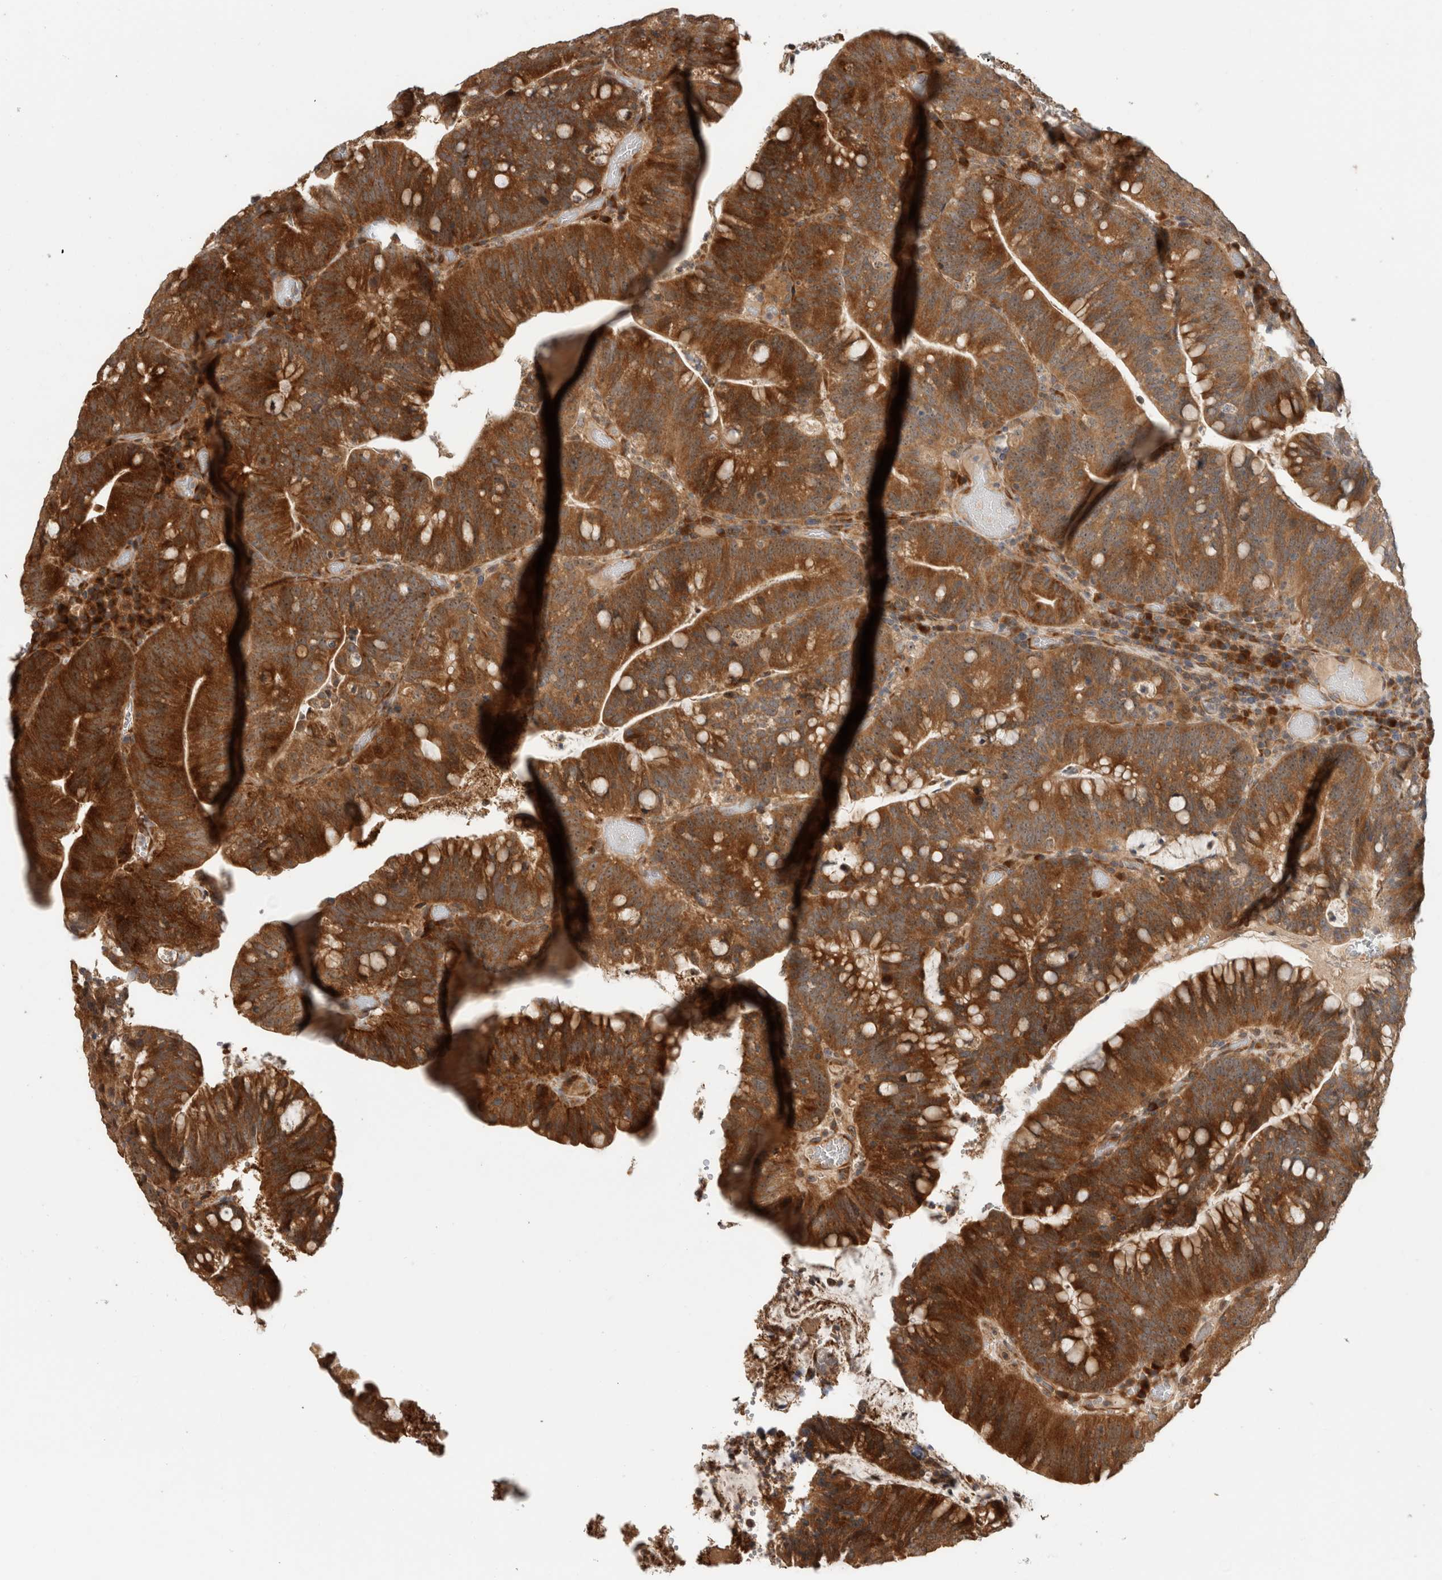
{"staining": {"intensity": "strong", "quantity": ">75%", "location": "cytoplasmic/membranous"}, "tissue": "colorectal cancer", "cell_type": "Tumor cells", "image_type": "cancer", "snomed": [{"axis": "morphology", "description": "Adenocarcinoma, NOS"}, {"axis": "topography", "description": "Colon"}], "caption": "IHC staining of adenocarcinoma (colorectal), which shows high levels of strong cytoplasmic/membranous expression in about >75% of tumor cells indicating strong cytoplasmic/membranous protein staining. The staining was performed using DAB (3,3'-diaminobenzidine) (brown) for protein detection and nuclei were counterstained in hematoxylin (blue).", "gene": "PCDHB15", "patient": {"sex": "female", "age": 66}}